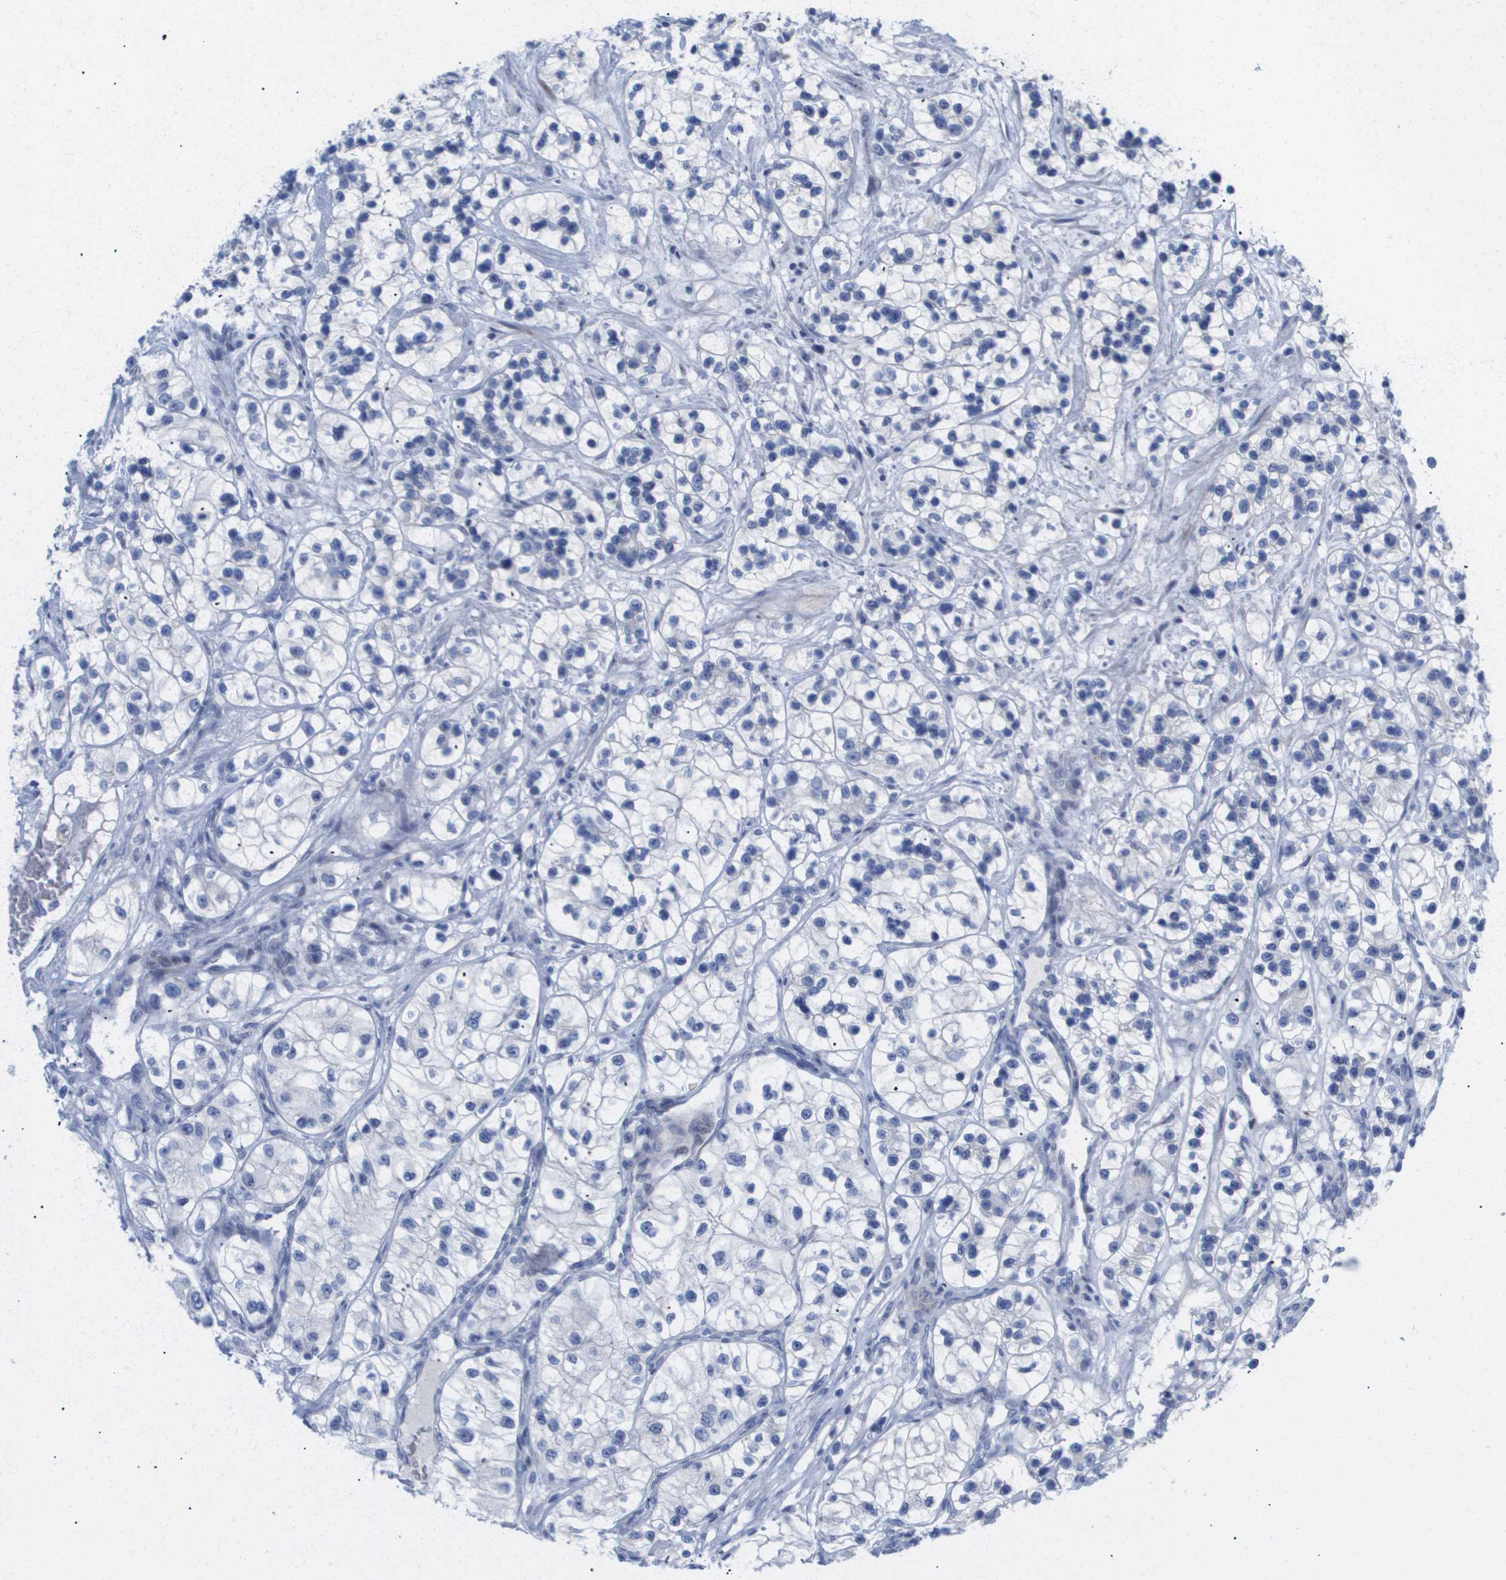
{"staining": {"intensity": "negative", "quantity": "none", "location": "none"}, "tissue": "renal cancer", "cell_type": "Tumor cells", "image_type": "cancer", "snomed": [{"axis": "morphology", "description": "Adenocarcinoma, NOS"}, {"axis": "topography", "description": "Kidney"}], "caption": "Renal cancer (adenocarcinoma) was stained to show a protein in brown. There is no significant positivity in tumor cells.", "gene": "CAV3", "patient": {"sex": "female", "age": 57}}